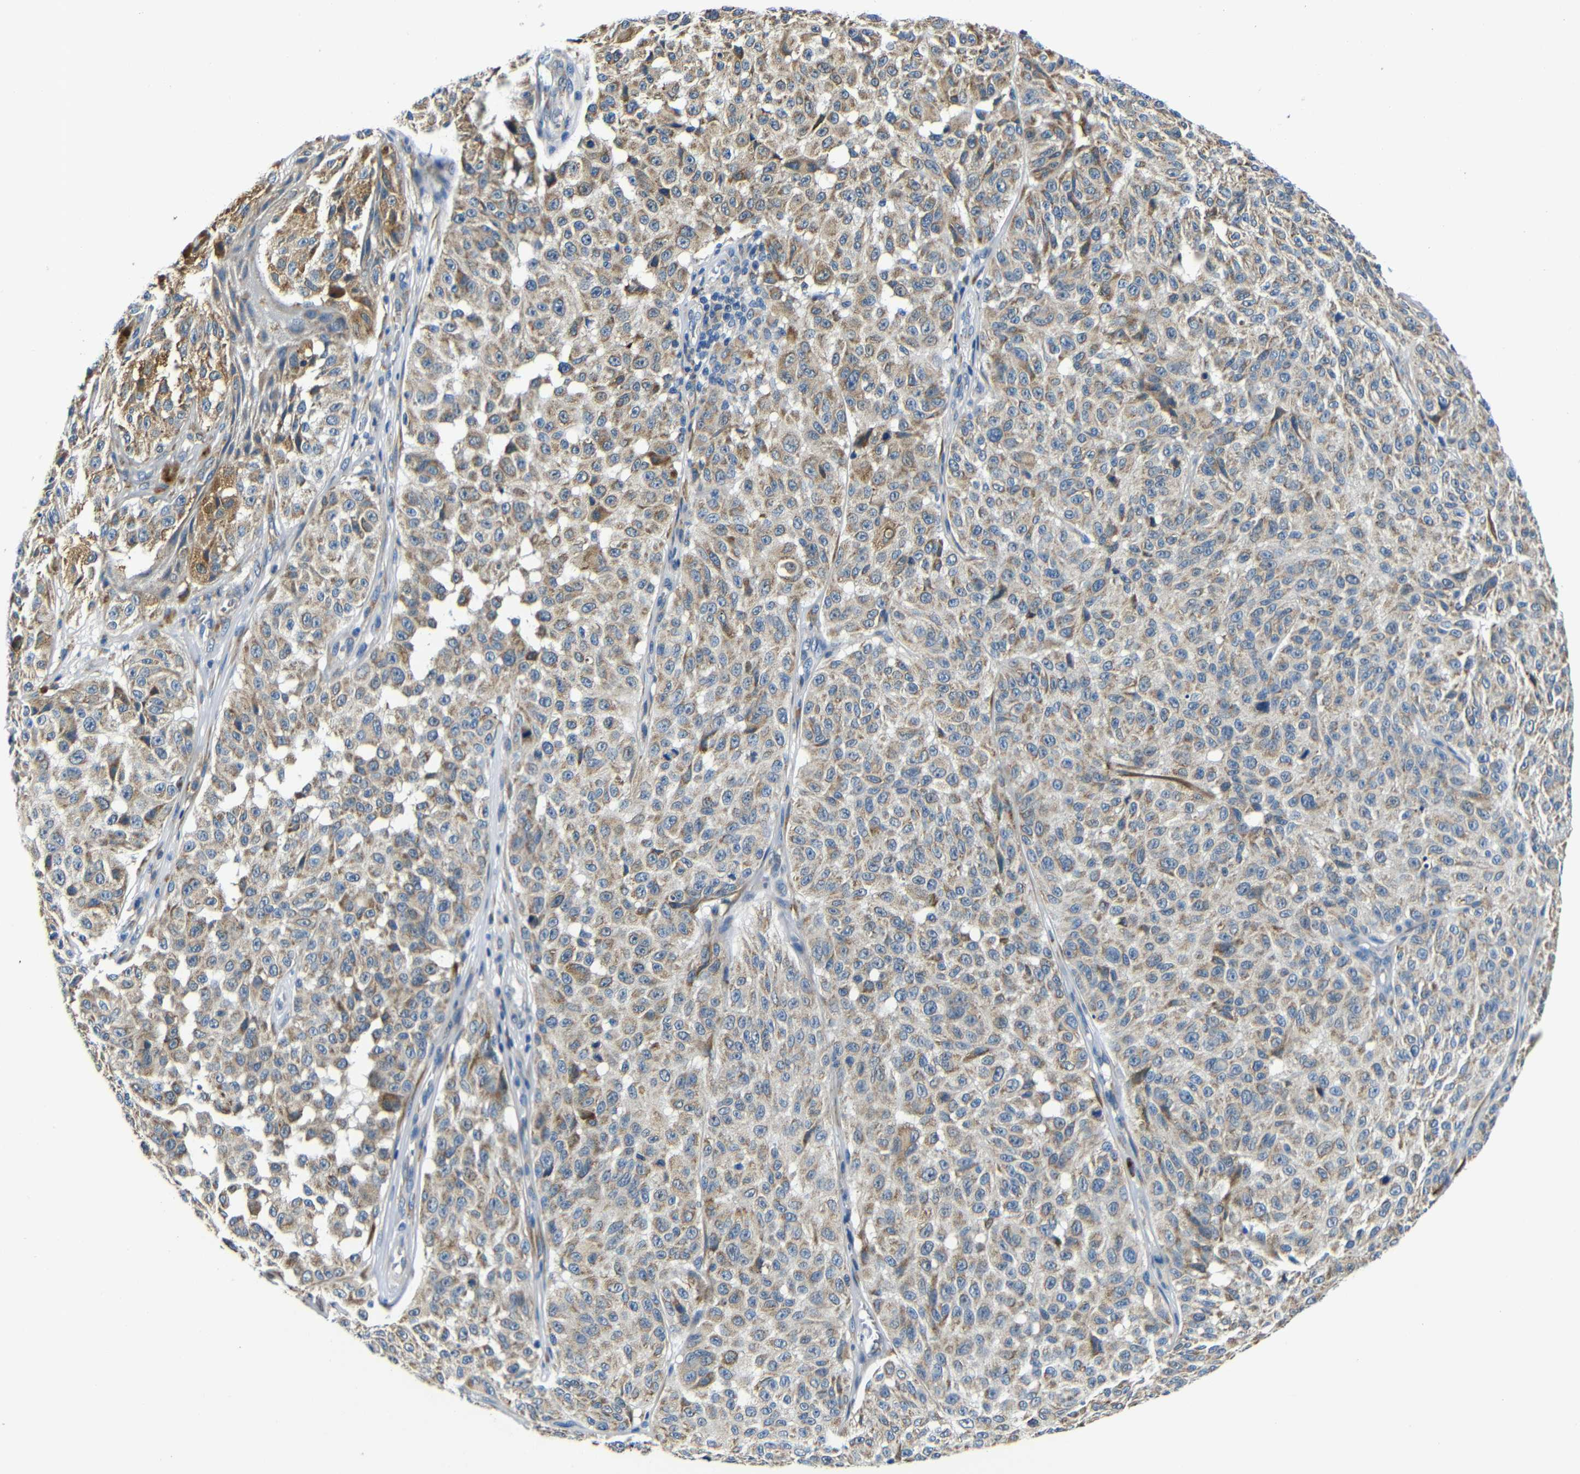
{"staining": {"intensity": "weak", "quantity": ">75%", "location": "cytoplasmic/membranous"}, "tissue": "melanoma", "cell_type": "Tumor cells", "image_type": "cancer", "snomed": [{"axis": "morphology", "description": "Malignant melanoma, NOS"}, {"axis": "topography", "description": "Skin"}], "caption": "Approximately >75% of tumor cells in human melanoma show weak cytoplasmic/membranous protein expression as visualized by brown immunohistochemical staining.", "gene": "FKBP14", "patient": {"sex": "female", "age": 46}}